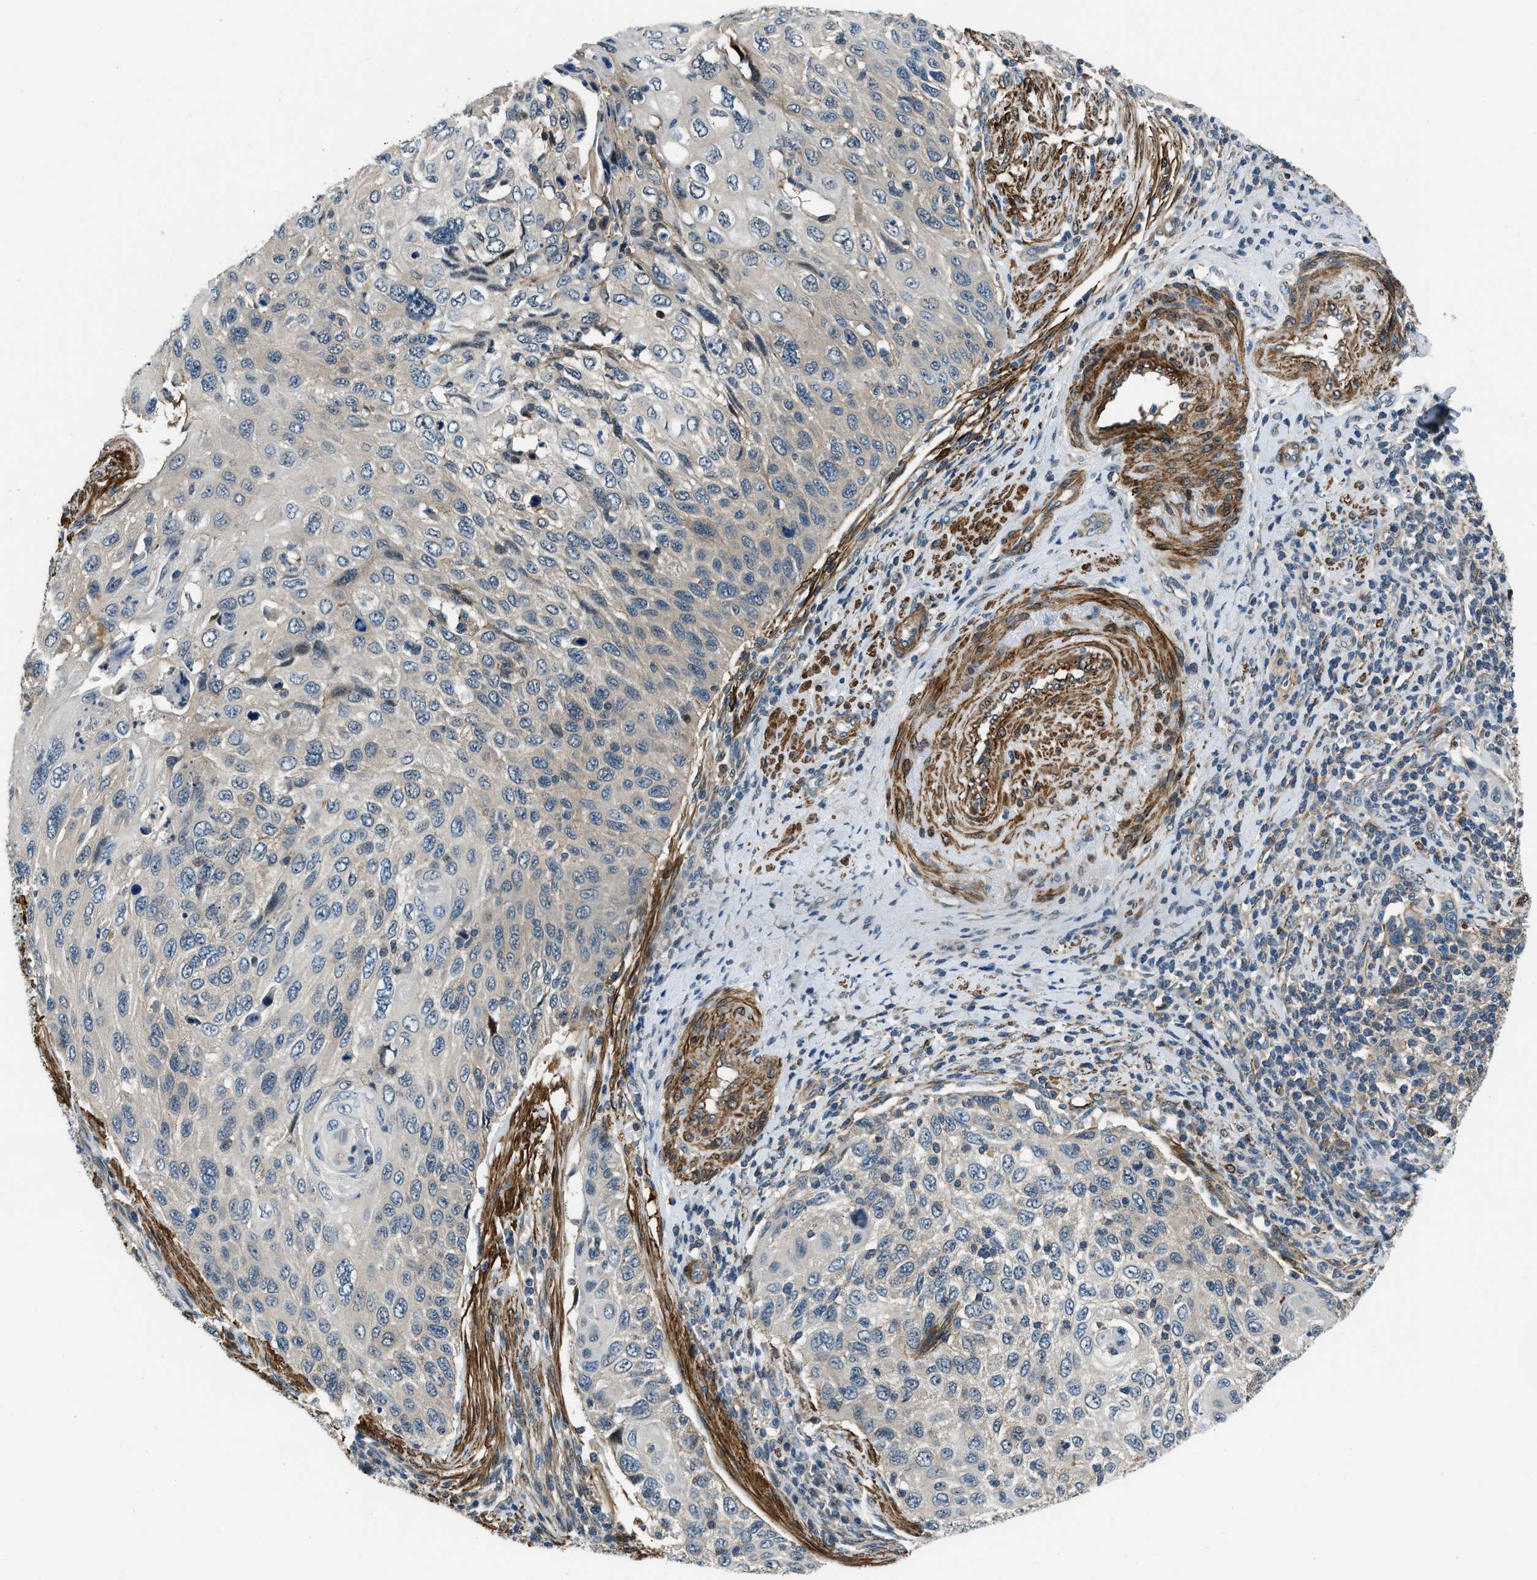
{"staining": {"intensity": "weak", "quantity": "<25%", "location": "cytoplasmic/membranous"}, "tissue": "cervical cancer", "cell_type": "Tumor cells", "image_type": "cancer", "snomed": [{"axis": "morphology", "description": "Squamous cell carcinoma, NOS"}, {"axis": "topography", "description": "Cervix"}], "caption": "Immunohistochemistry of cervical squamous cell carcinoma shows no staining in tumor cells.", "gene": "NUDCD3", "patient": {"sex": "female", "age": 70}}